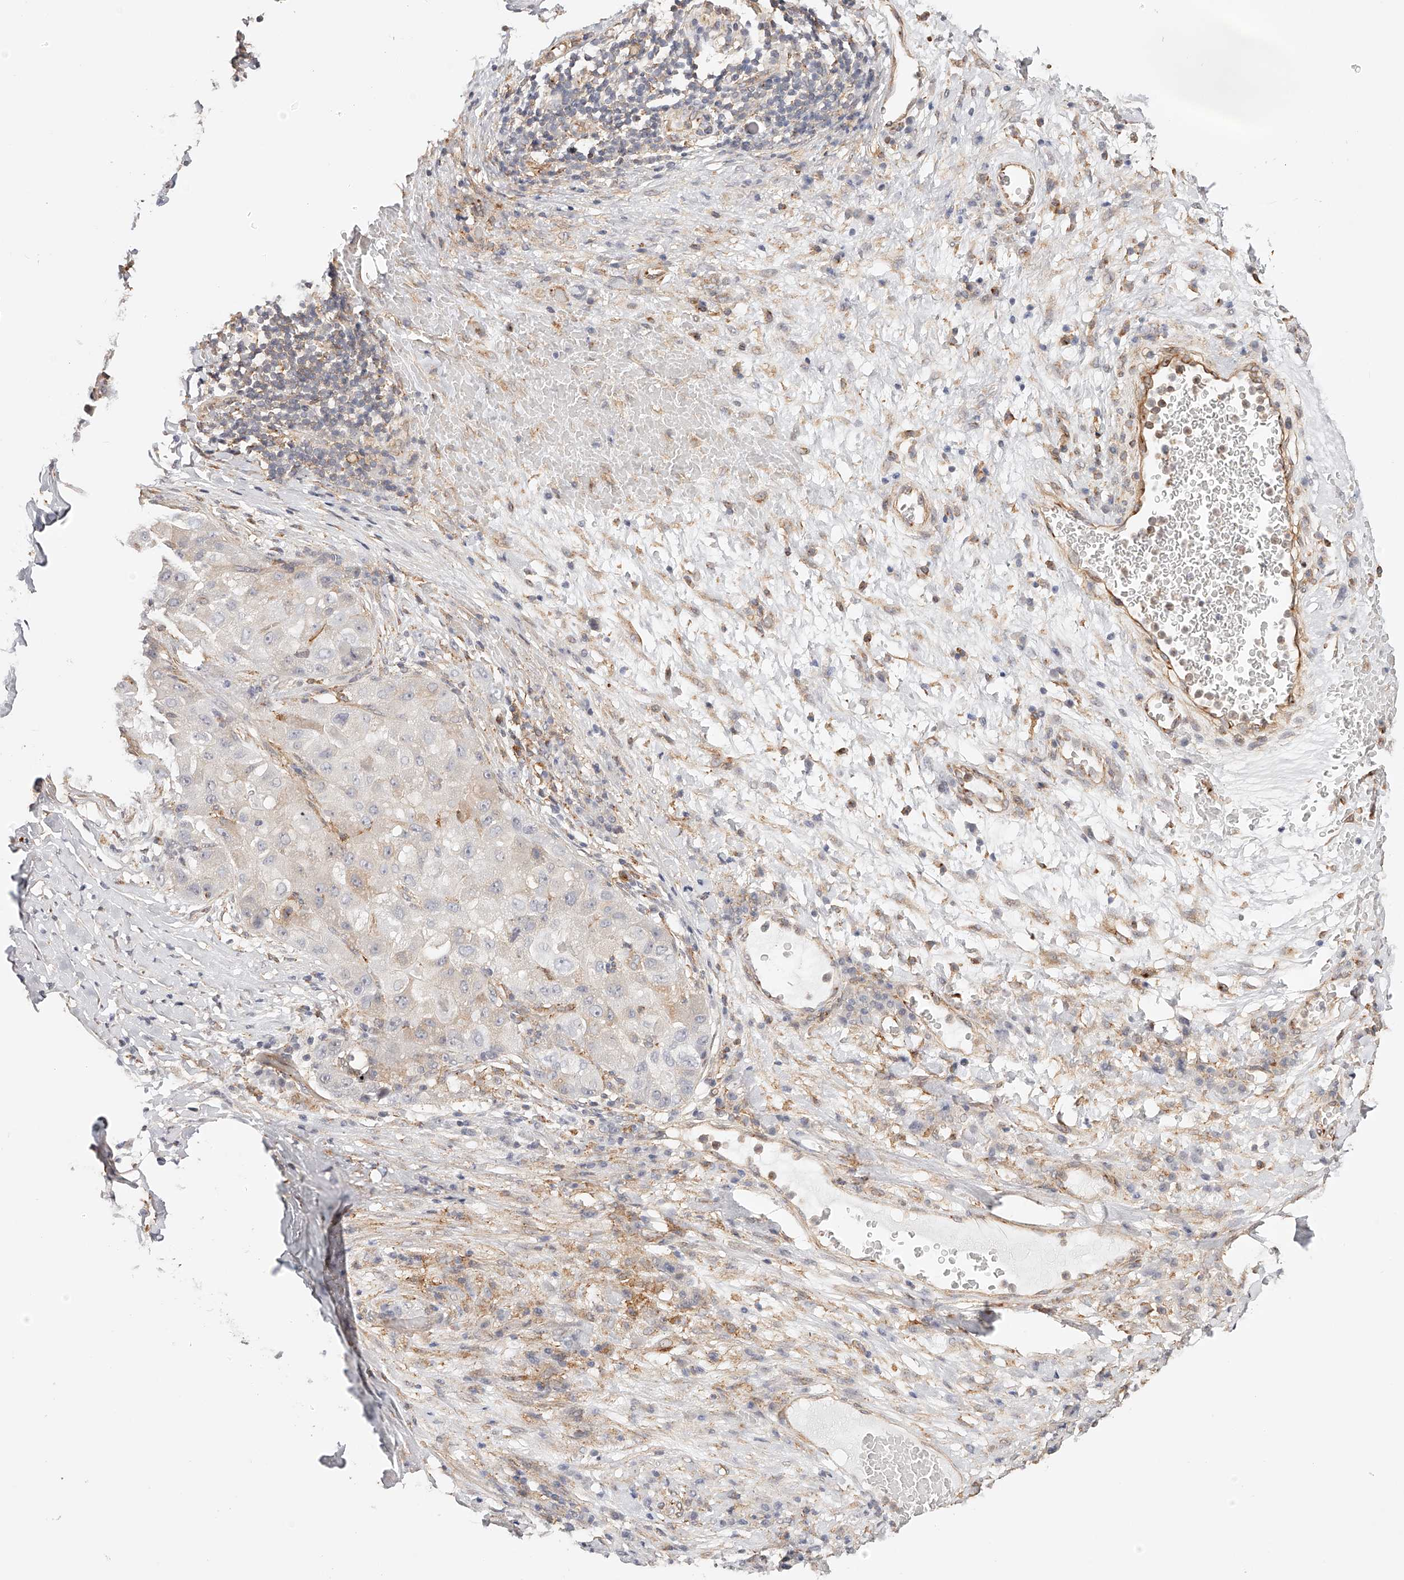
{"staining": {"intensity": "negative", "quantity": "none", "location": "none"}, "tissue": "liver cancer", "cell_type": "Tumor cells", "image_type": "cancer", "snomed": [{"axis": "morphology", "description": "Carcinoma, Hepatocellular, NOS"}, {"axis": "topography", "description": "Liver"}], "caption": "DAB immunohistochemical staining of human hepatocellular carcinoma (liver) demonstrates no significant staining in tumor cells.", "gene": "SYNC", "patient": {"sex": "male", "age": 80}}